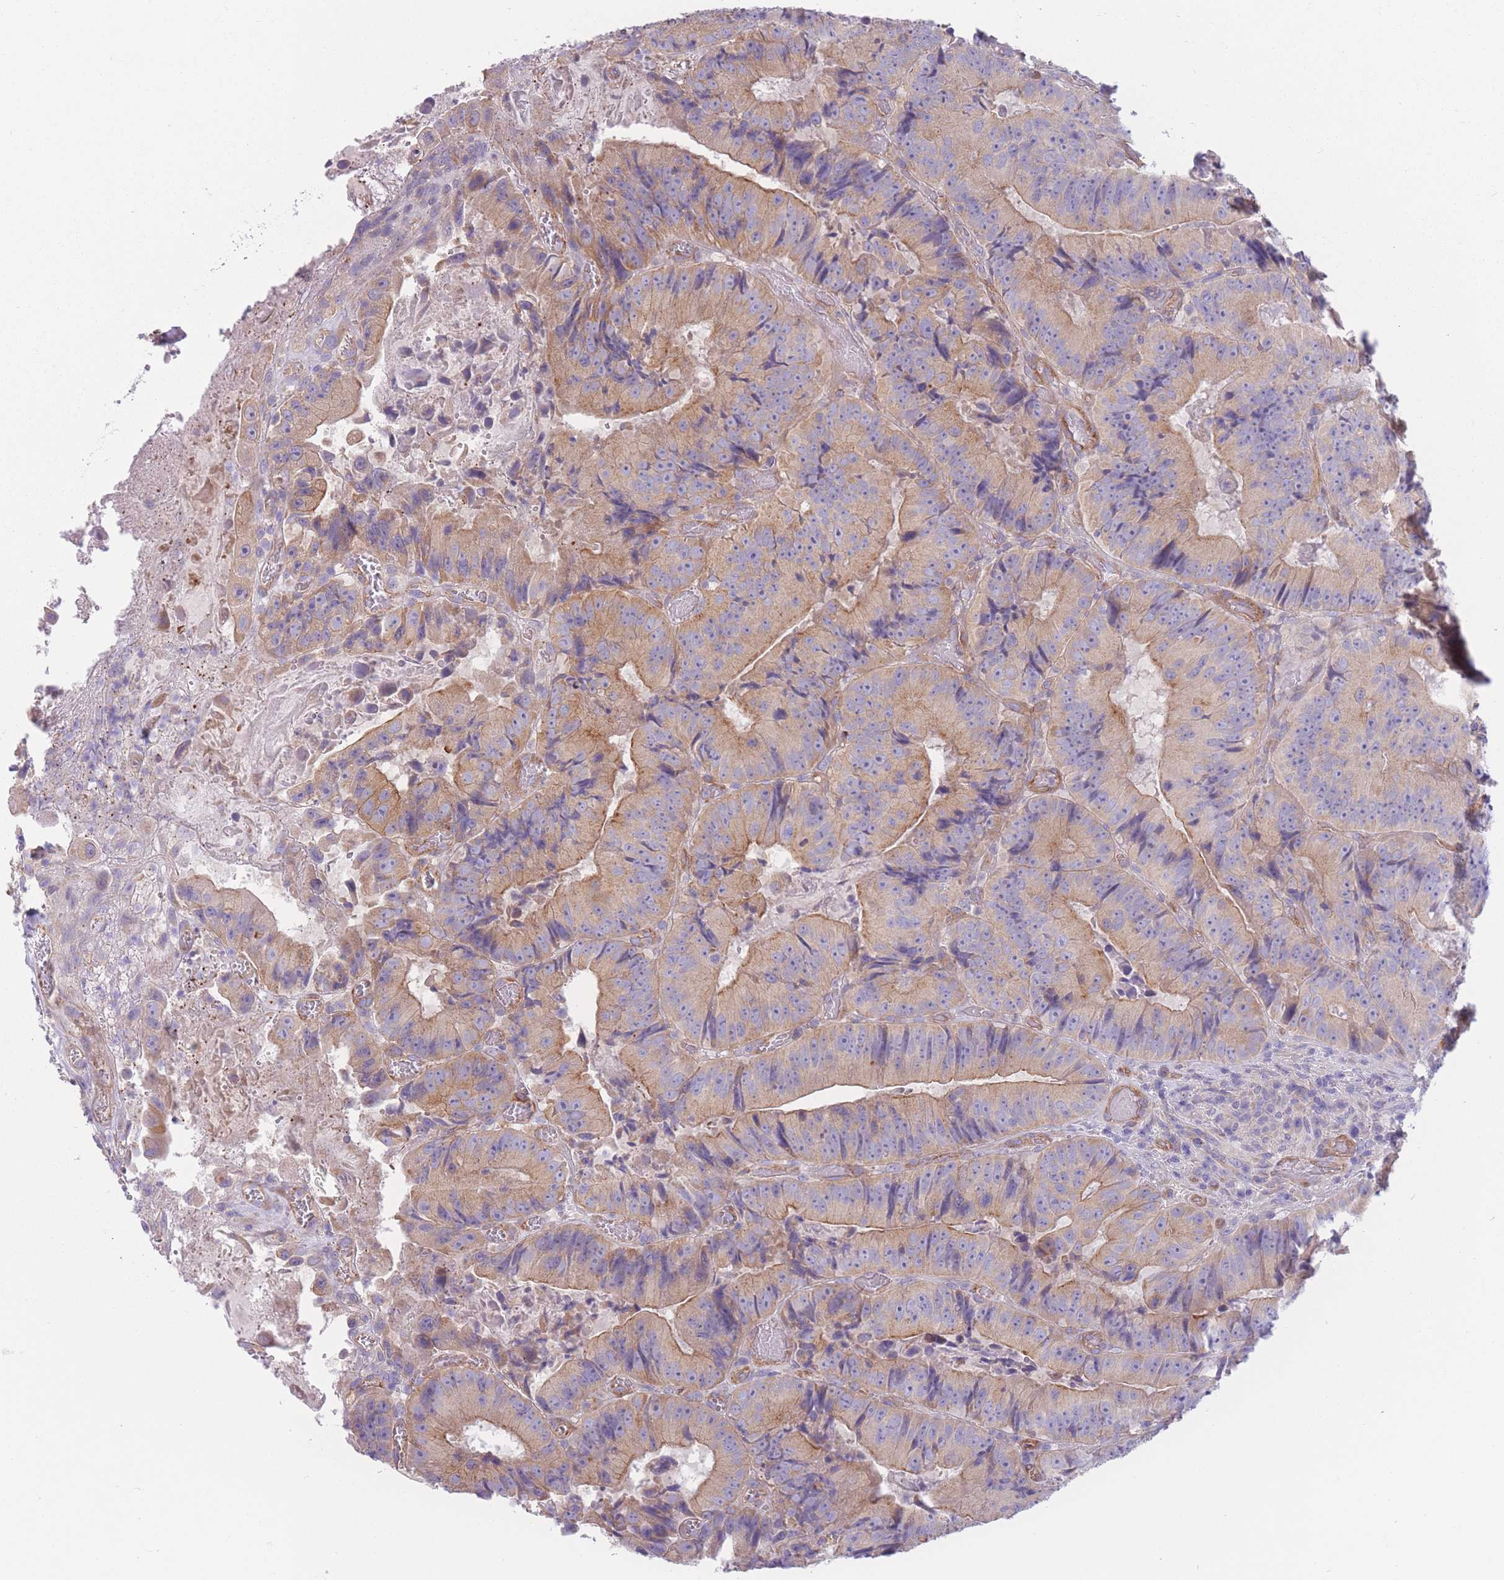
{"staining": {"intensity": "moderate", "quantity": ">75%", "location": "cytoplasmic/membranous"}, "tissue": "colorectal cancer", "cell_type": "Tumor cells", "image_type": "cancer", "snomed": [{"axis": "morphology", "description": "Adenocarcinoma, NOS"}, {"axis": "topography", "description": "Colon"}], "caption": "Protein staining displays moderate cytoplasmic/membranous expression in about >75% of tumor cells in colorectal cancer.", "gene": "SERPINB3", "patient": {"sex": "female", "age": 86}}